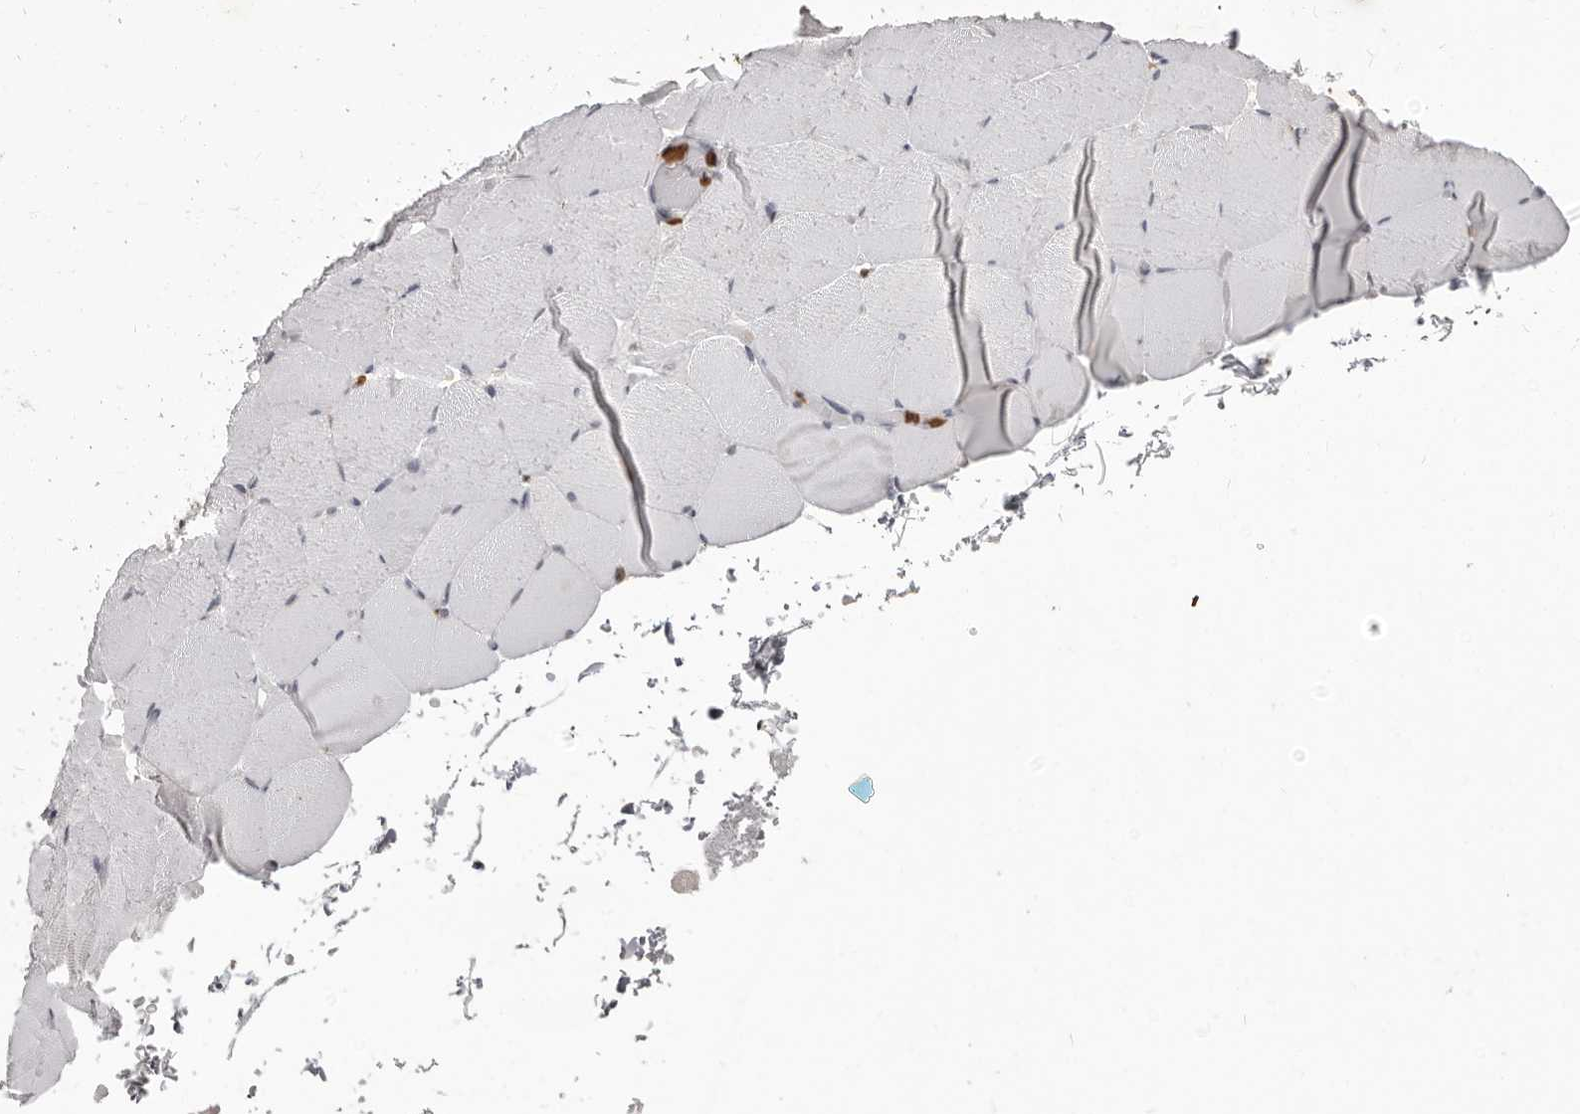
{"staining": {"intensity": "negative", "quantity": "none", "location": "none"}, "tissue": "skeletal muscle", "cell_type": "Myocytes", "image_type": "normal", "snomed": [{"axis": "morphology", "description": "Normal tissue, NOS"}, {"axis": "topography", "description": "Skeletal muscle"}, {"axis": "topography", "description": "Parathyroid gland"}], "caption": "Immunohistochemistry (IHC) histopathology image of normal skeletal muscle: skeletal muscle stained with DAB (3,3'-diaminobenzidine) reveals no significant protein expression in myocytes.", "gene": "GPR157", "patient": {"sex": "female", "age": 37}}